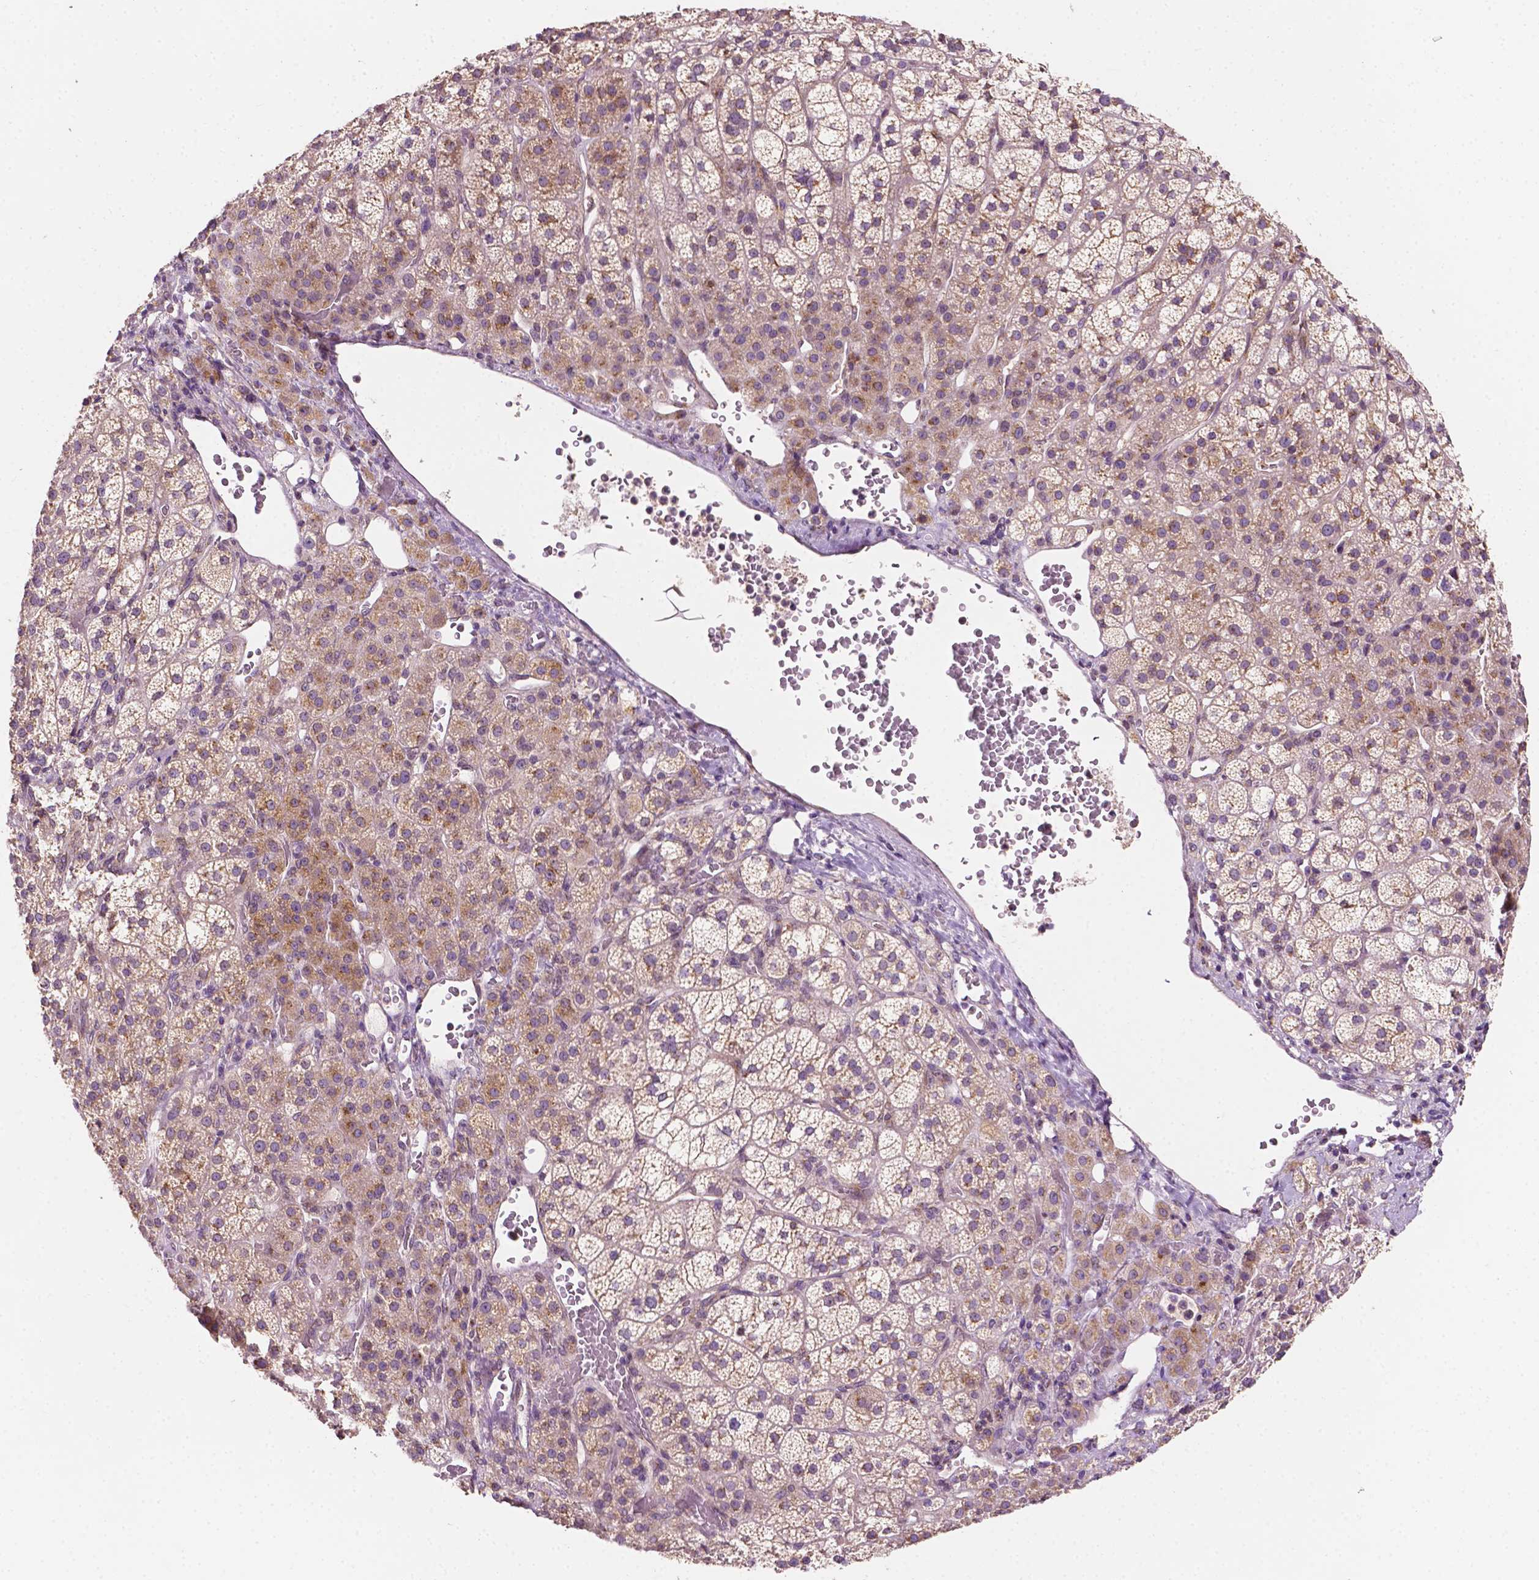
{"staining": {"intensity": "moderate", "quantity": "25%-75%", "location": "cytoplasmic/membranous"}, "tissue": "adrenal gland", "cell_type": "Glandular cells", "image_type": "normal", "snomed": [{"axis": "morphology", "description": "Normal tissue, NOS"}, {"axis": "topography", "description": "Adrenal gland"}], "caption": "Glandular cells reveal medium levels of moderate cytoplasmic/membranous staining in about 25%-75% of cells in benign adrenal gland.", "gene": "EBAG9", "patient": {"sex": "female", "age": 60}}